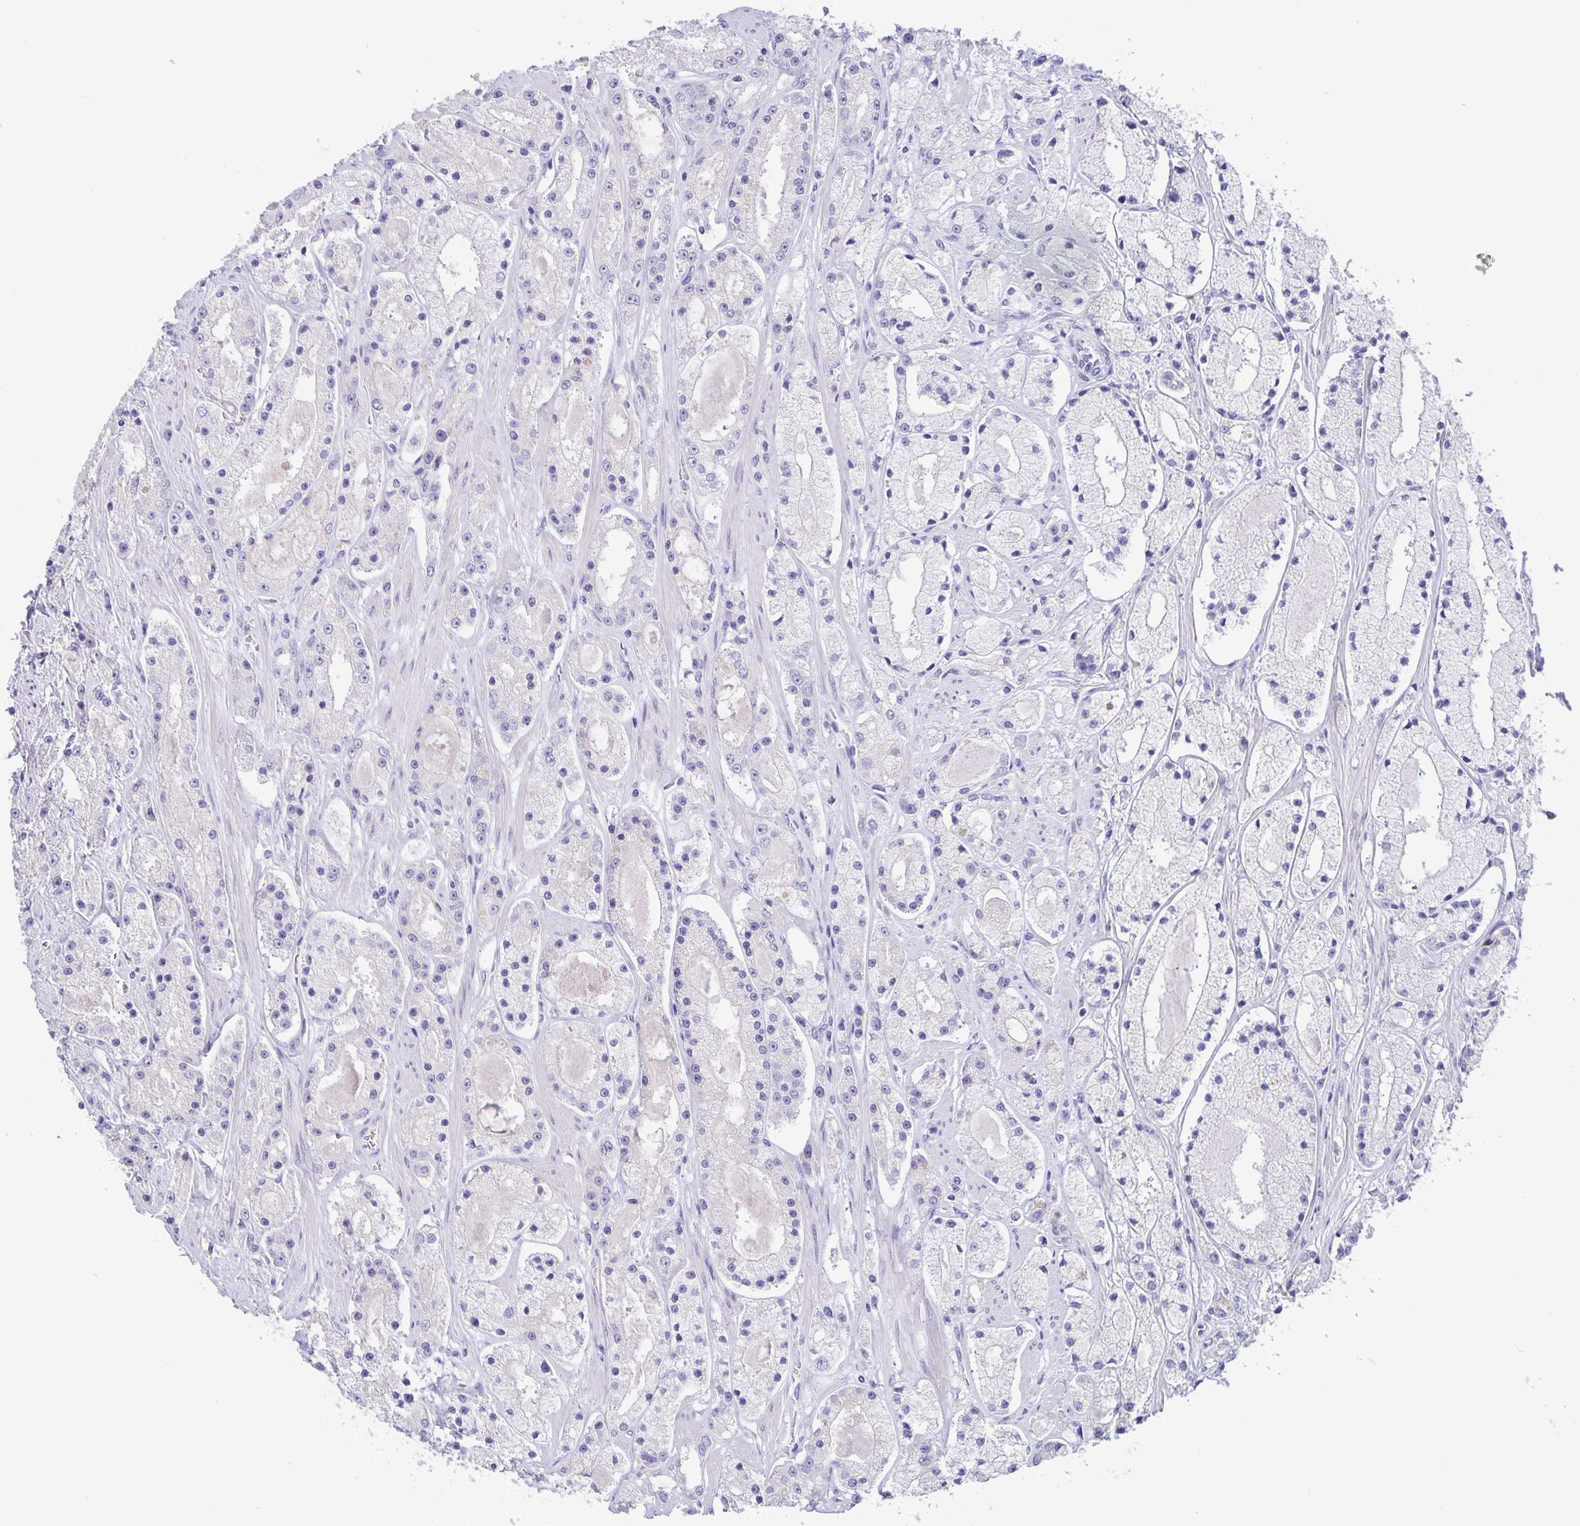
{"staining": {"intensity": "negative", "quantity": "none", "location": "none"}, "tissue": "prostate cancer", "cell_type": "Tumor cells", "image_type": "cancer", "snomed": [{"axis": "morphology", "description": "Adenocarcinoma, High grade"}, {"axis": "topography", "description": "Prostate"}], "caption": "An image of prostate cancer (high-grade adenocarcinoma) stained for a protein reveals no brown staining in tumor cells.", "gene": "ERMN", "patient": {"sex": "male", "age": 67}}